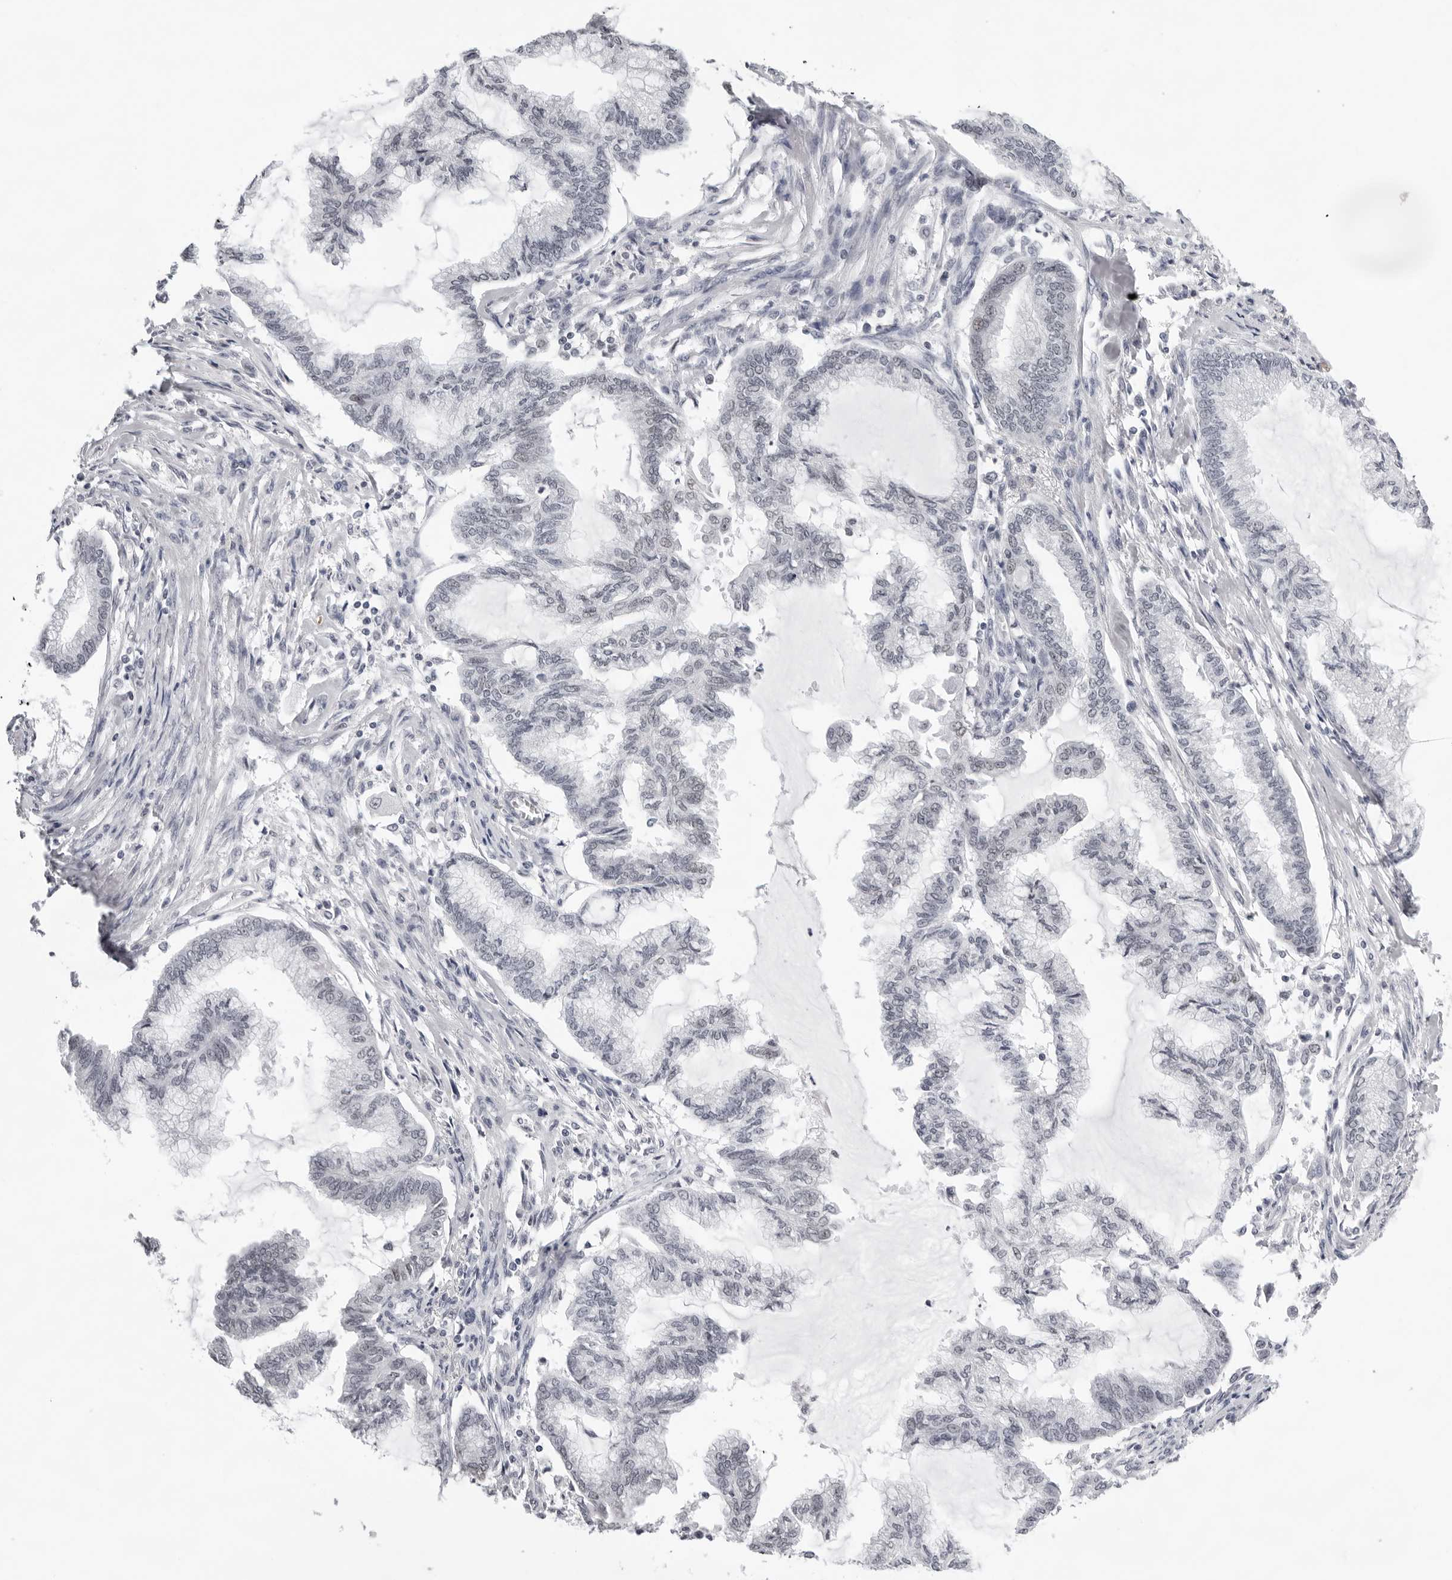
{"staining": {"intensity": "negative", "quantity": "none", "location": "none"}, "tissue": "endometrial cancer", "cell_type": "Tumor cells", "image_type": "cancer", "snomed": [{"axis": "morphology", "description": "Adenocarcinoma, NOS"}, {"axis": "topography", "description": "Endometrium"}], "caption": "Tumor cells are negative for brown protein staining in endometrial cancer. Nuclei are stained in blue.", "gene": "USP1", "patient": {"sex": "female", "age": 86}}